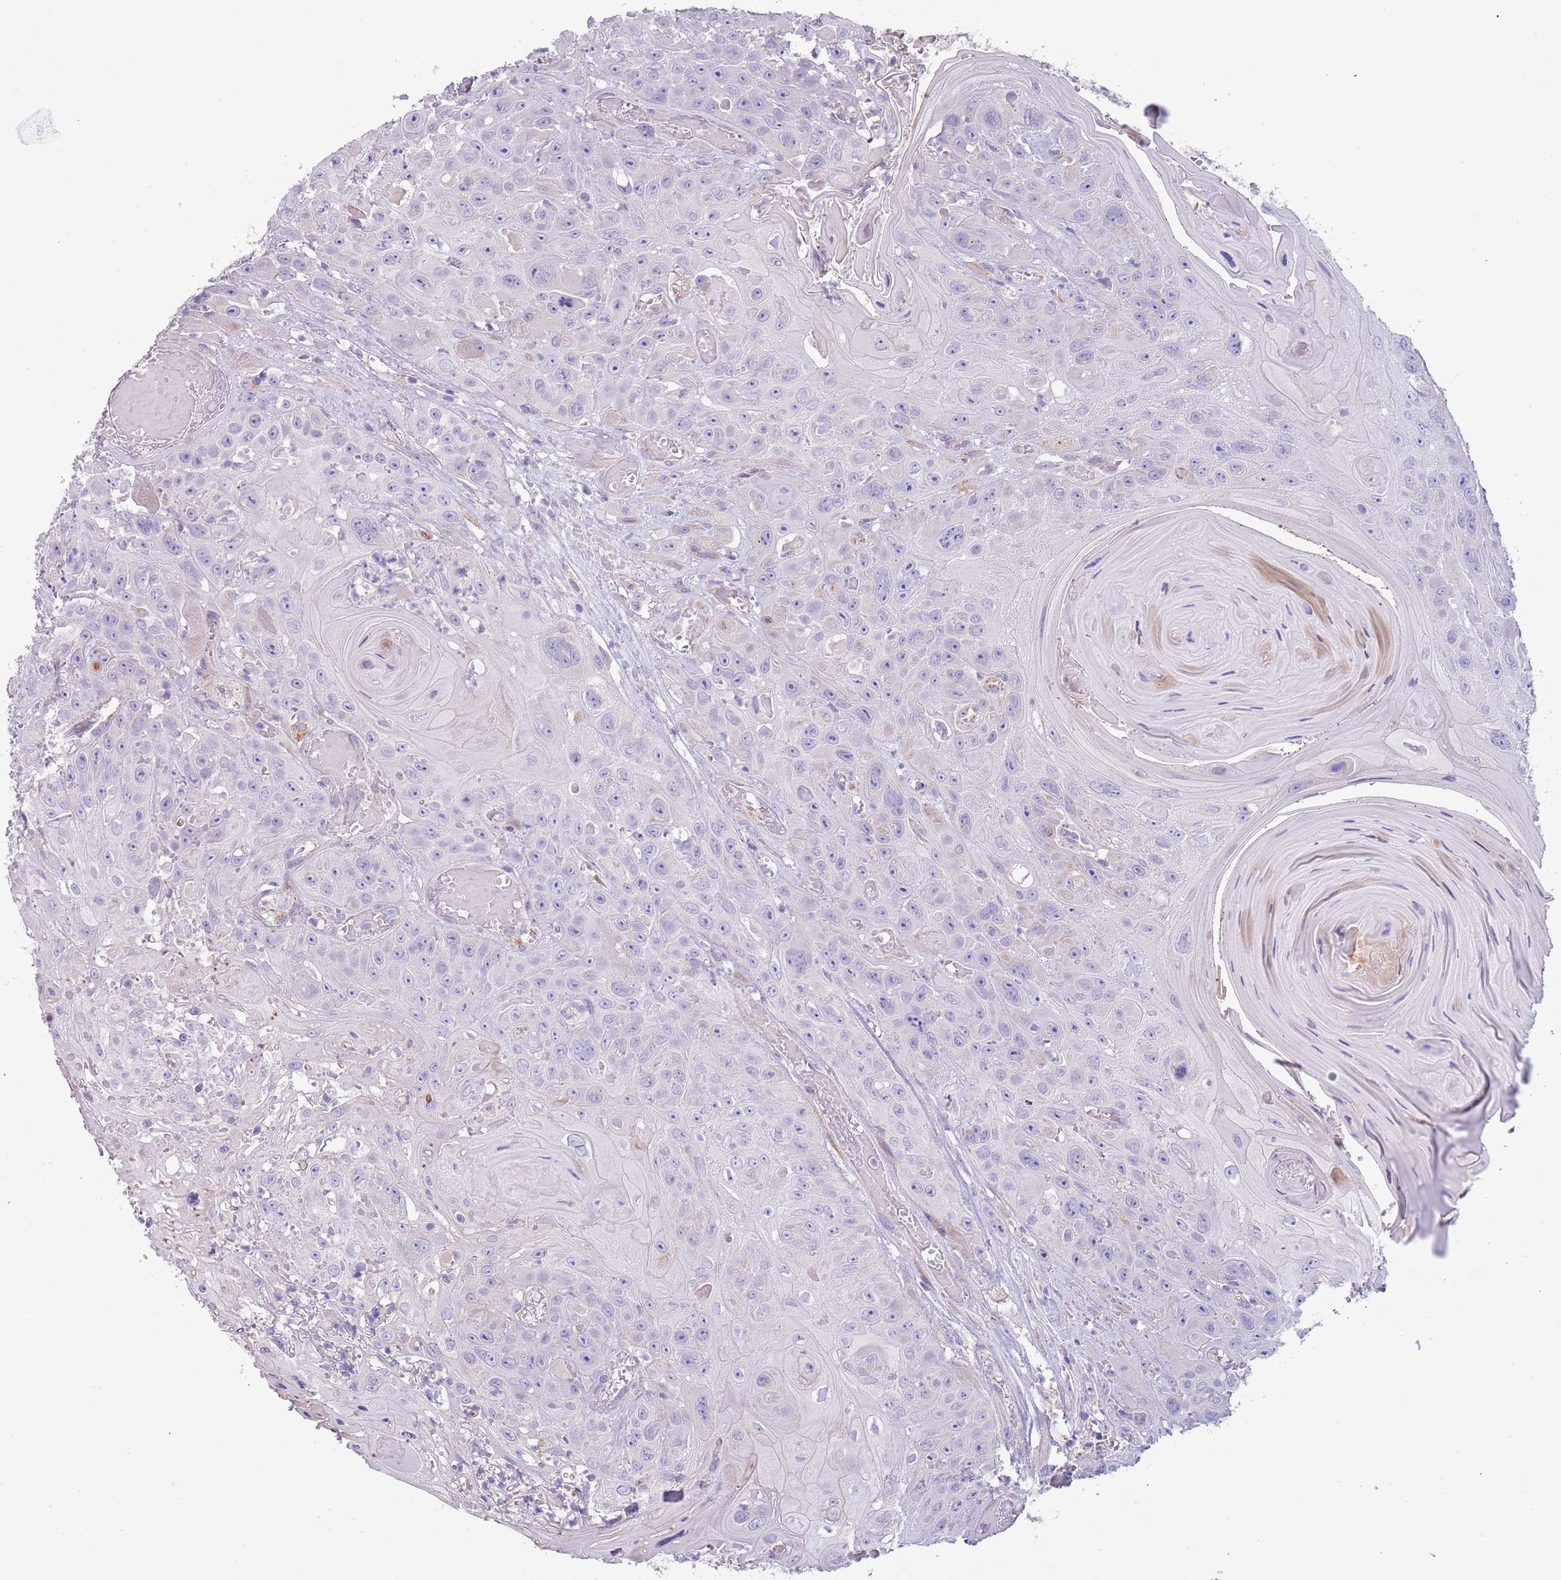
{"staining": {"intensity": "negative", "quantity": "none", "location": "none"}, "tissue": "head and neck cancer", "cell_type": "Tumor cells", "image_type": "cancer", "snomed": [{"axis": "morphology", "description": "Squamous cell carcinoma, NOS"}, {"axis": "topography", "description": "Head-Neck"}], "caption": "An image of human head and neck cancer (squamous cell carcinoma) is negative for staining in tumor cells. Brightfield microscopy of IHC stained with DAB (brown) and hematoxylin (blue), captured at high magnification.", "gene": "RNF222", "patient": {"sex": "female", "age": 59}}